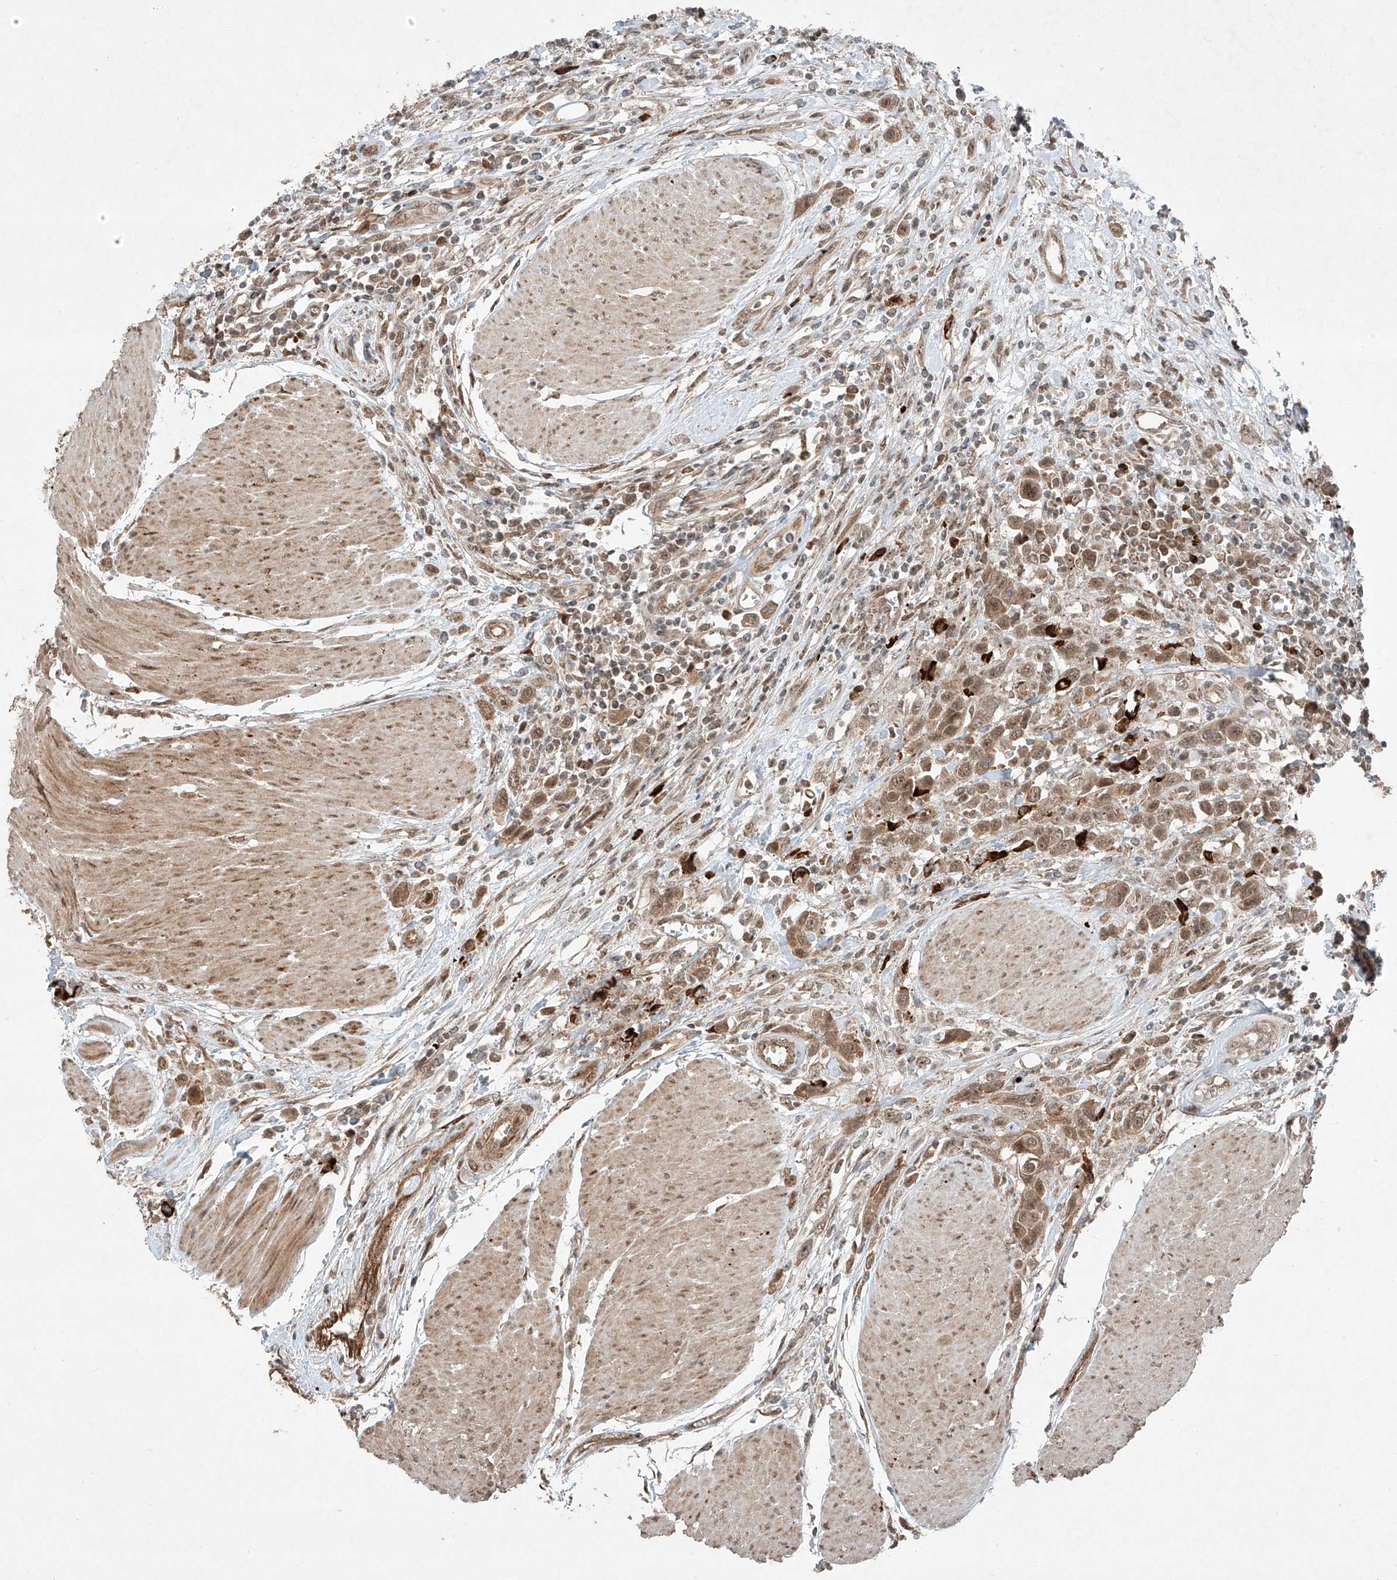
{"staining": {"intensity": "moderate", "quantity": ">75%", "location": "cytoplasmic/membranous,nuclear"}, "tissue": "urothelial cancer", "cell_type": "Tumor cells", "image_type": "cancer", "snomed": [{"axis": "morphology", "description": "Urothelial carcinoma, High grade"}, {"axis": "topography", "description": "Urinary bladder"}], "caption": "A photomicrograph of urothelial cancer stained for a protein displays moderate cytoplasmic/membranous and nuclear brown staining in tumor cells.", "gene": "ZNF620", "patient": {"sex": "male", "age": 50}}